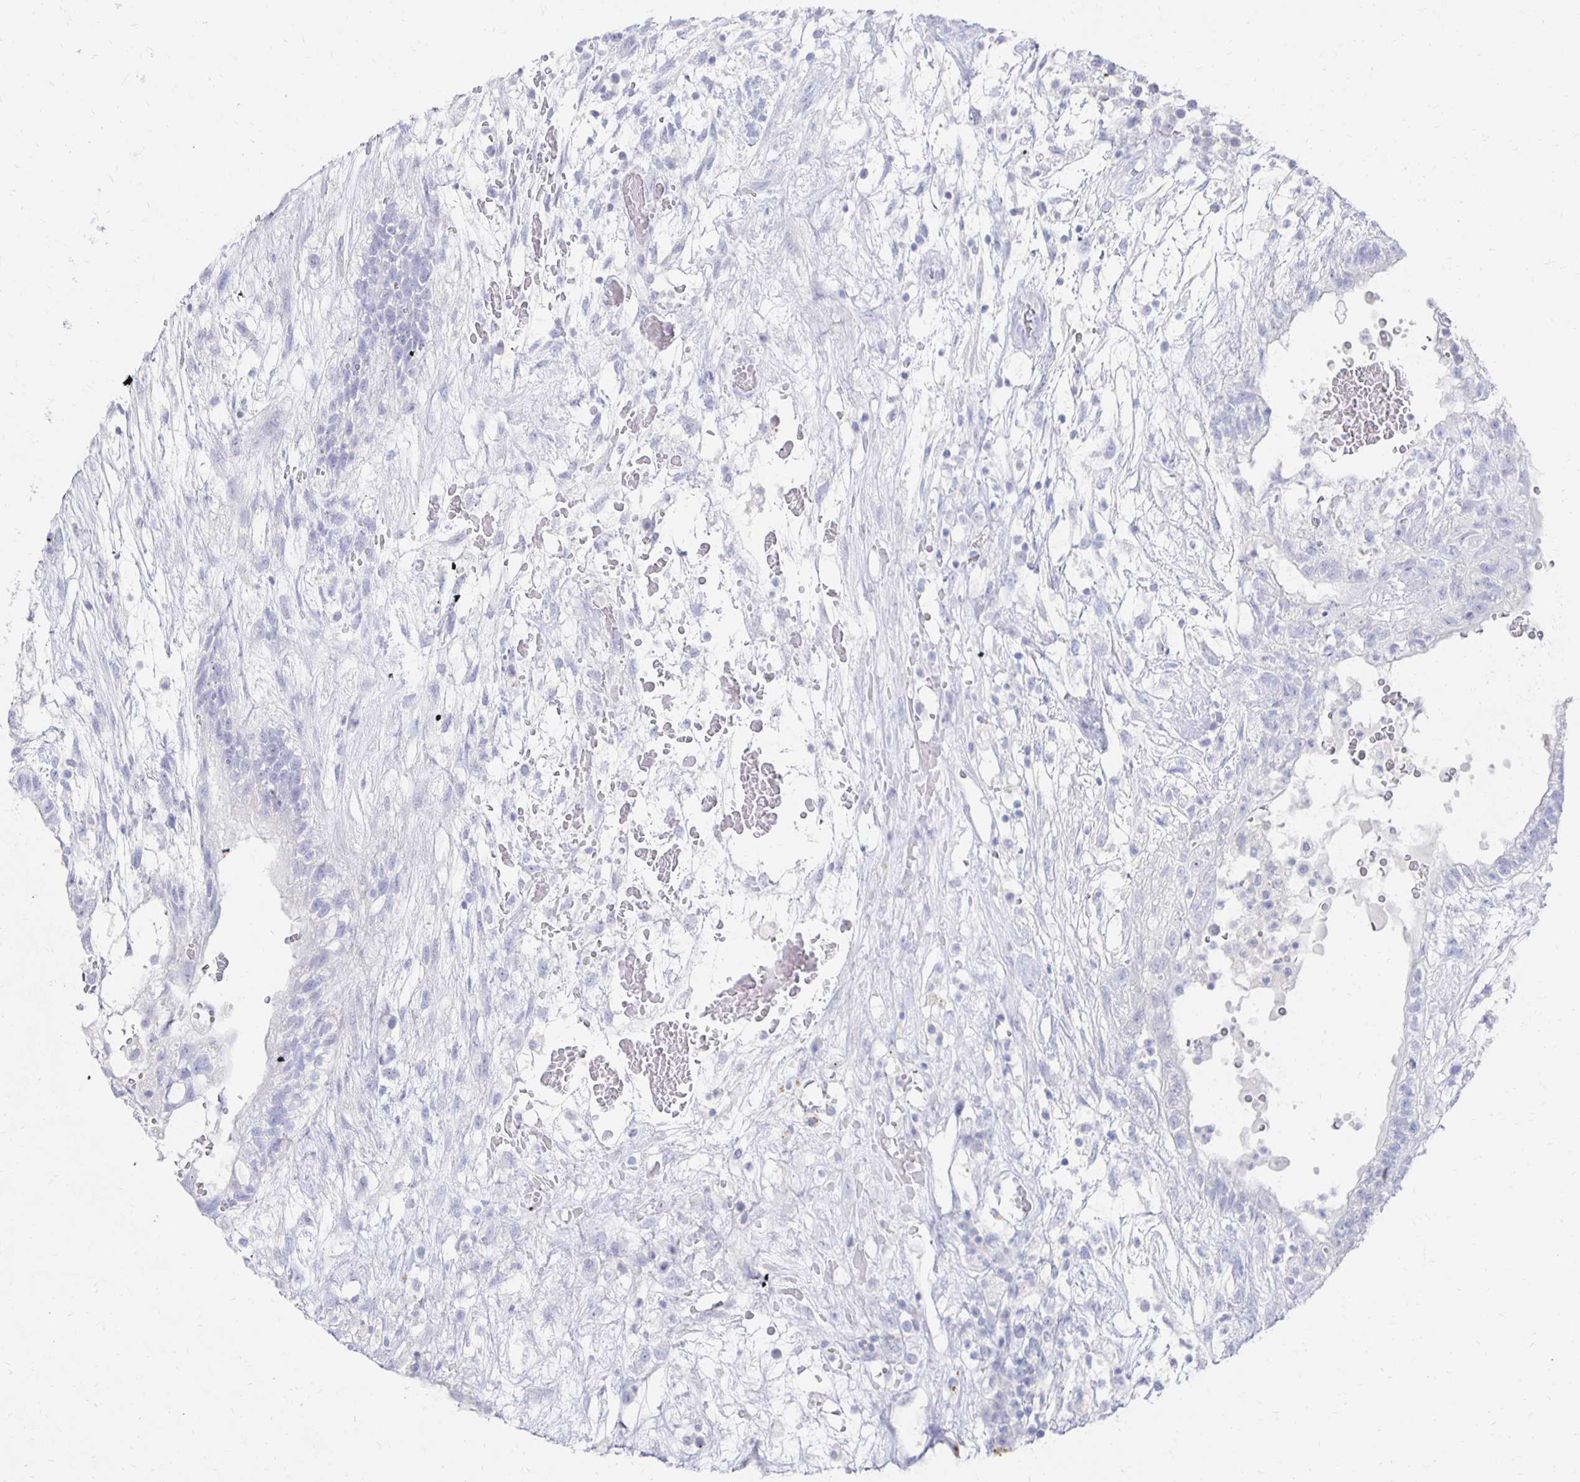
{"staining": {"intensity": "negative", "quantity": "none", "location": "none"}, "tissue": "testis cancer", "cell_type": "Tumor cells", "image_type": "cancer", "snomed": [{"axis": "morphology", "description": "Normal tissue, NOS"}, {"axis": "morphology", "description": "Carcinoma, Embryonal, NOS"}, {"axis": "topography", "description": "Testis"}], "caption": "Testis embryonal carcinoma was stained to show a protein in brown. There is no significant positivity in tumor cells.", "gene": "PRDM7", "patient": {"sex": "male", "age": 32}}